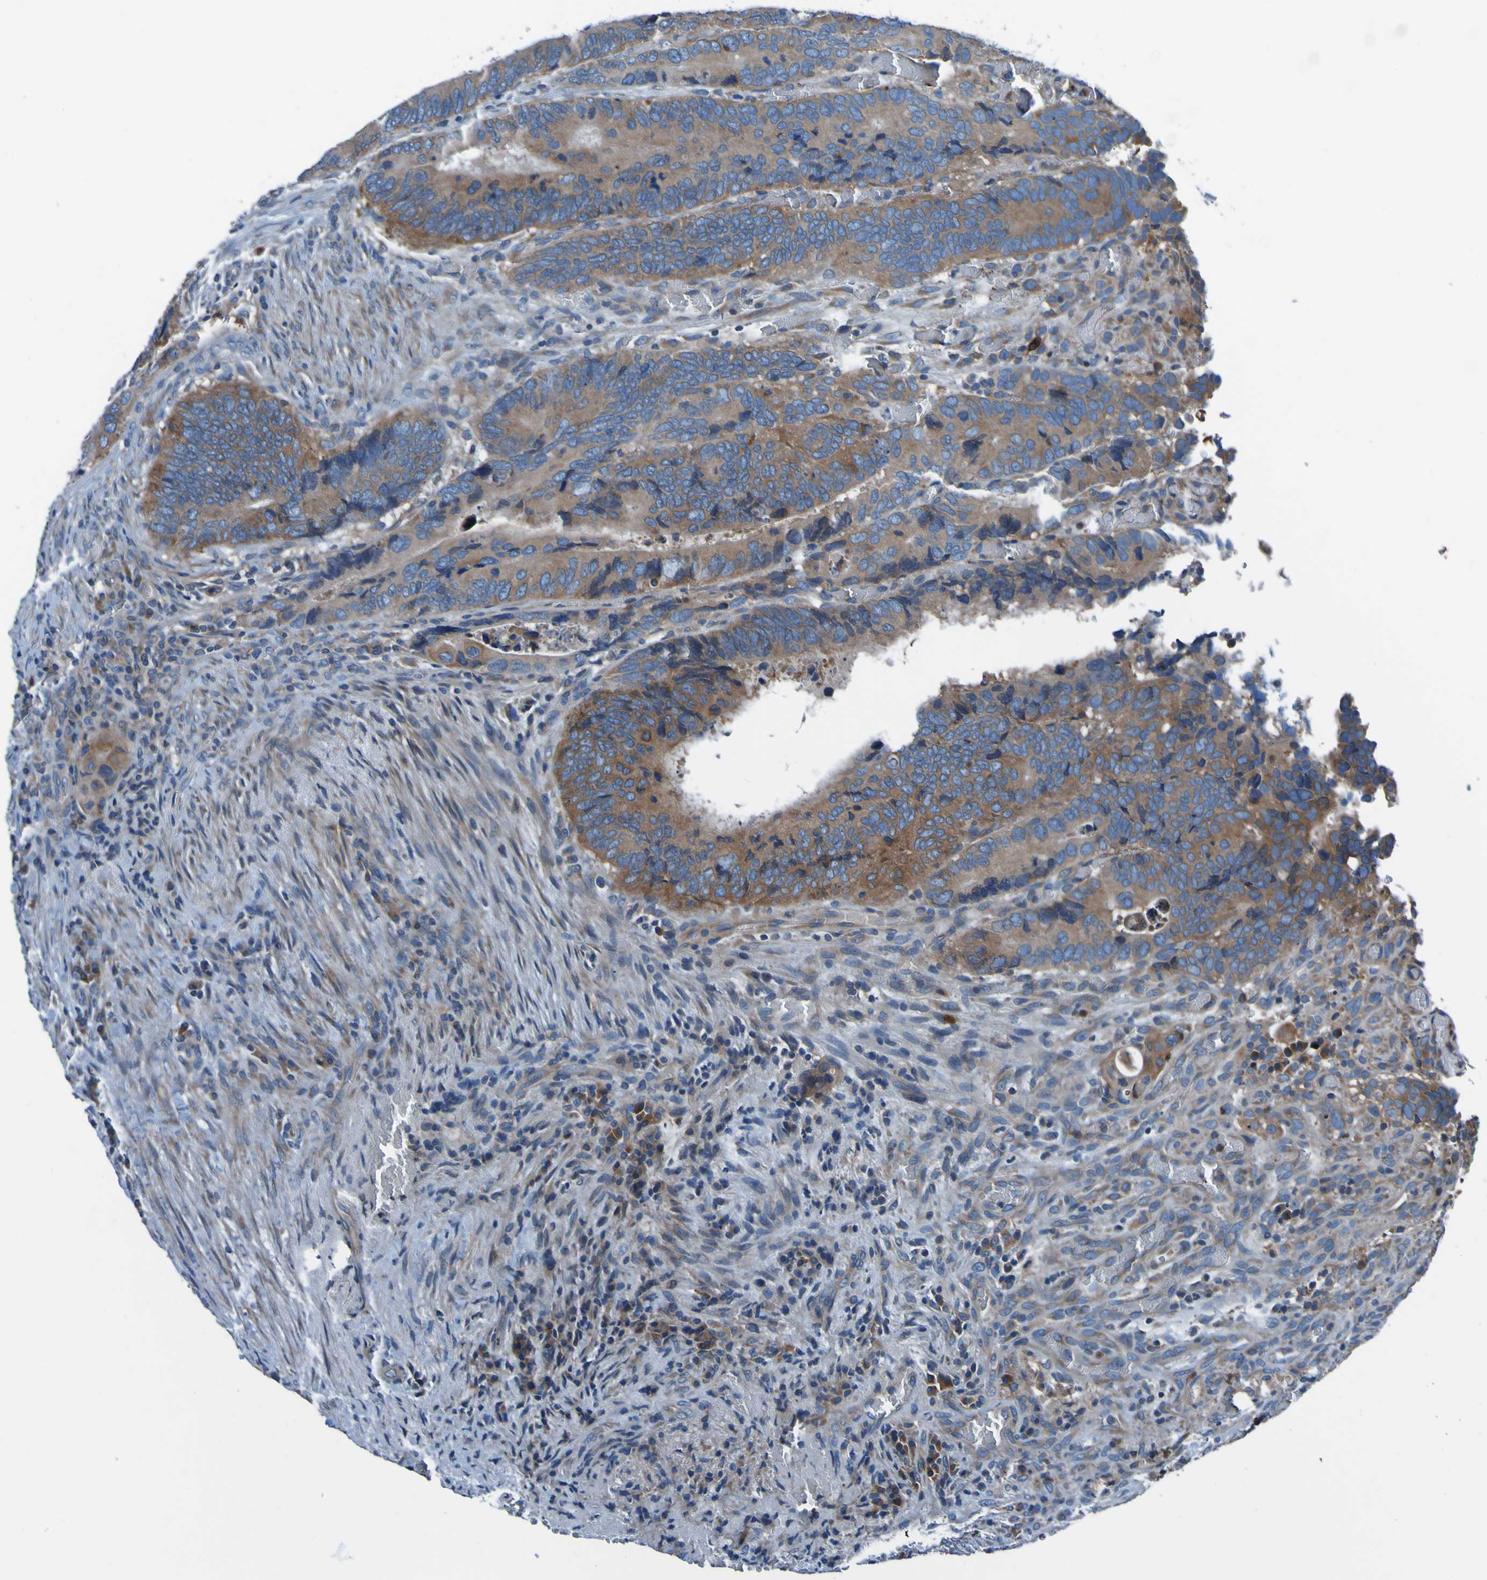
{"staining": {"intensity": "moderate", "quantity": ">75%", "location": "cytoplasmic/membranous"}, "tissue": "colorectal cancer", "cell_type": "Tumor cells", "image_type": "cancer", "snomed": [{"axis": "morphology", "description": "Adenocarcinoma, NOS"}, {"axis": "topography", "description": "Colon"}], "caption": "Moderate cytoplasmic/membranous expression is appreciated in approximately >75% of tumor cells in colorectal cancer.", "gene": "RAB5B", "patient": {"sex": "male", "age": 72}}